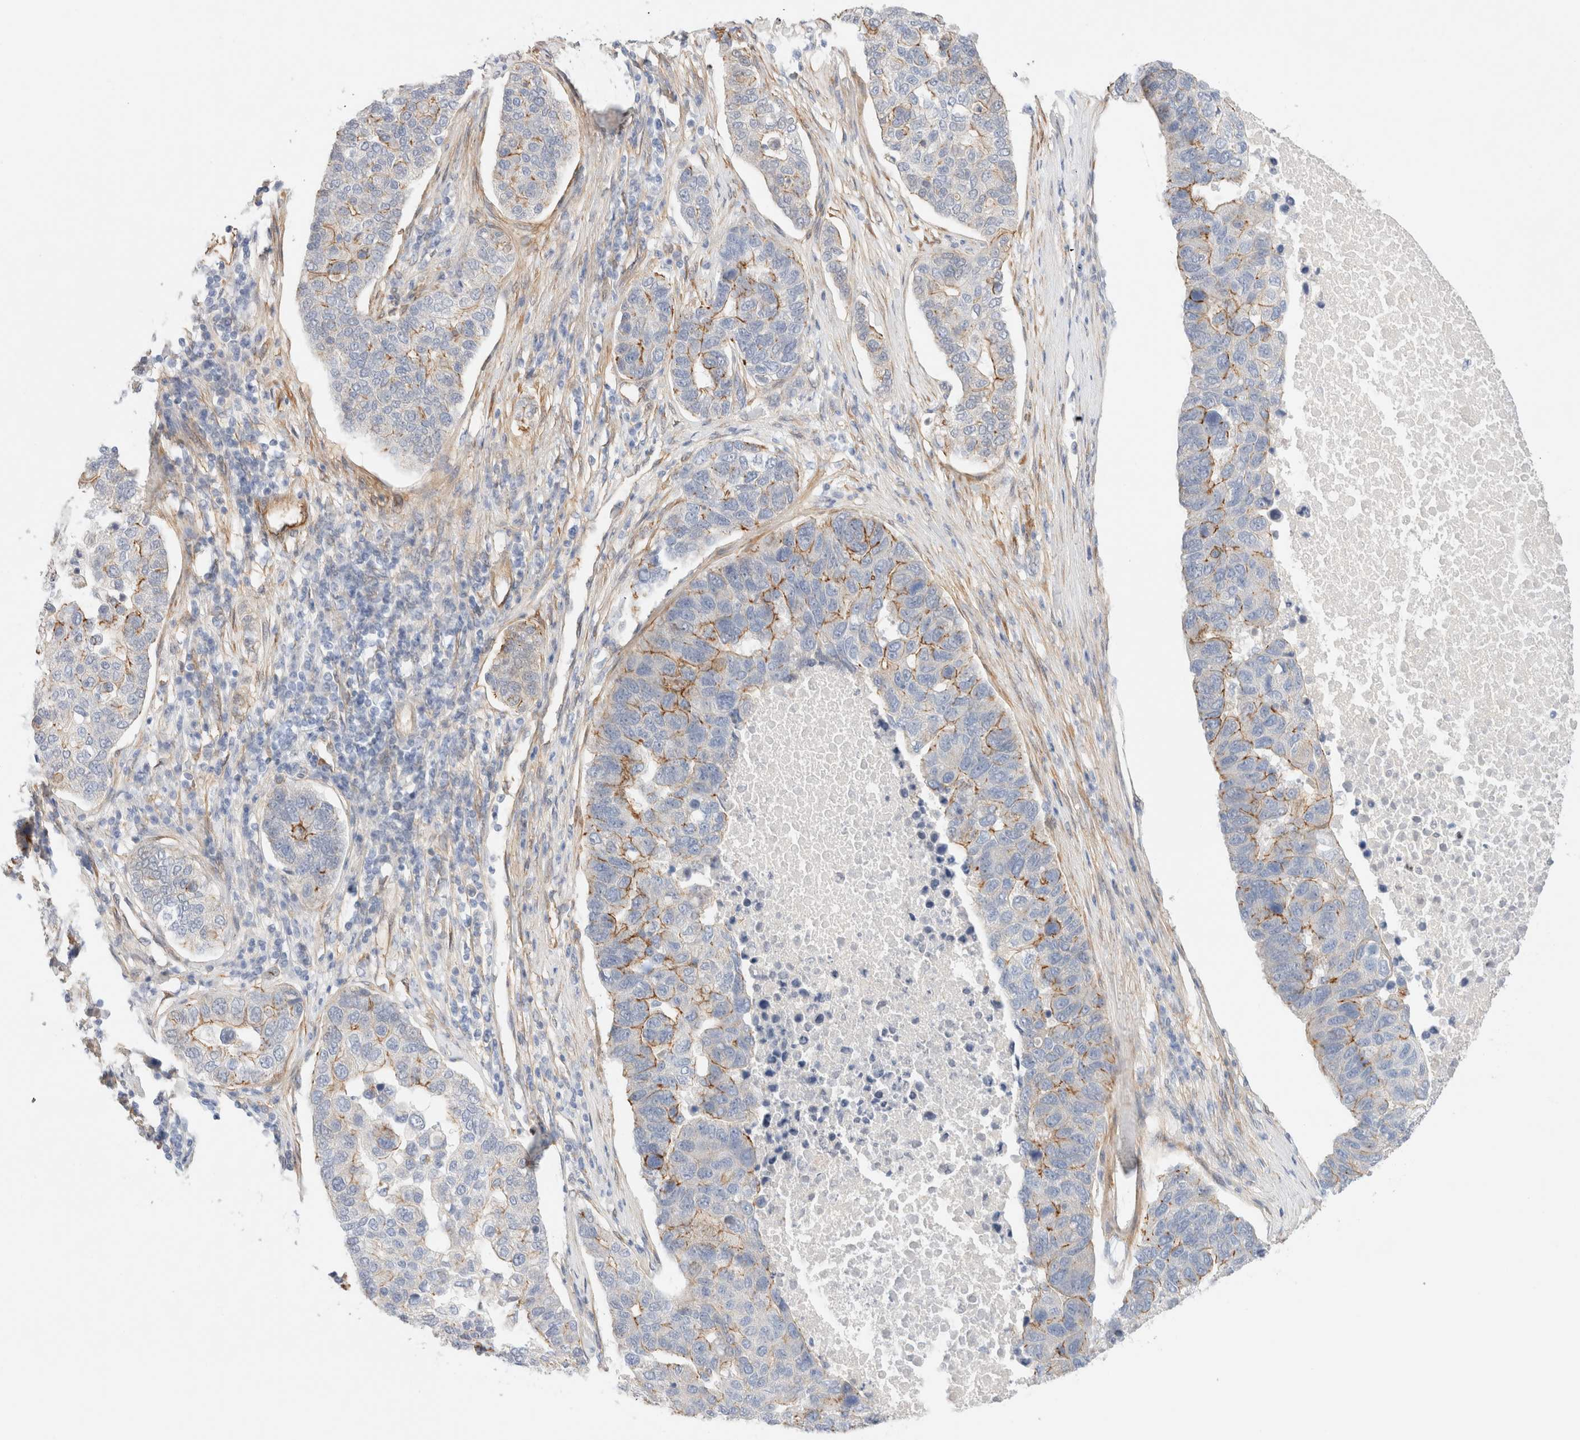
{"staining": {"intensity": "moderate", "quantity": "25%-75%", "location": "cytoplasmic/membranous"}, "tissue": "pancreatic cancer", "cell_type": "Tumor cells", "image_type": "cancer", "snomed": [{"axis": "morphology", "description": "Adenocarcinoma, NOS"}, {"axis": "topography", "description": "Pancreas"}], "caption": "DAB (3,3'-diaminobenzidine) immunohistochemical staining of human pancreatic cancer reveals moderate cytoplasmic/membranous protein staining in about 25%-75% of tumor cells.", "gene": "LMCD1", "patient": {"sex": "female", "age": 61}}